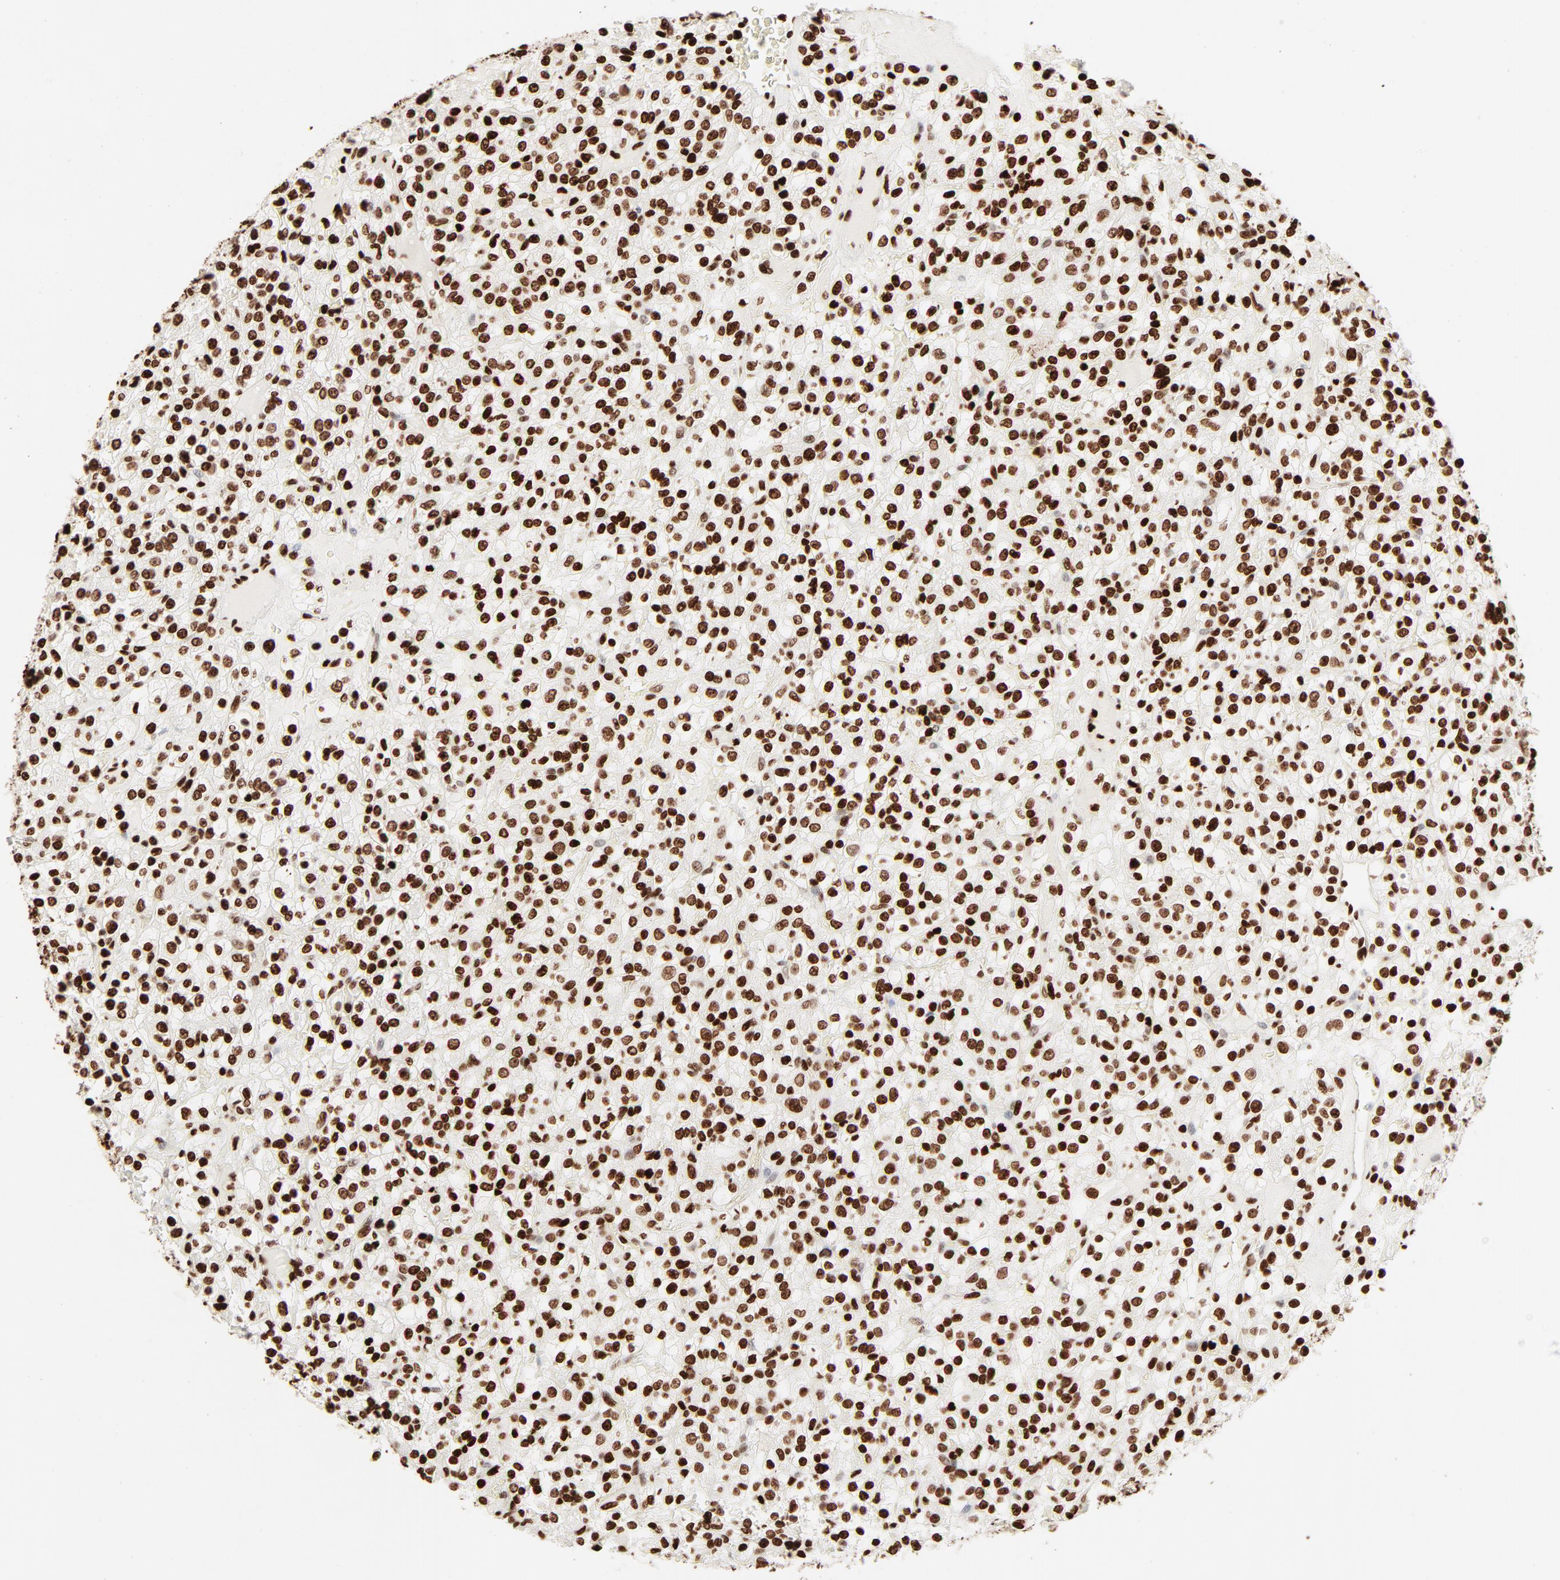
{"staining": {"intensity": "strong", "quantity": ">75%", "location": "nuclear"}, "tissue": "renal cancer", "cell_type": "Tumor cells", "image_type": "cancer", "snomed": [{"axis": "morphology", "description": "Normal tissue, NOS"}, {"axis": "morphology", "description": "Adenocarcinoma, NOS"}, {"axis": "topography", "description": "Kidney"}], "caption": "Immunohistochemical staining of human adenocarcinoma (renal) shows high levels of strong nuclear staining in approximately >75% of tumor cells.", "gene": "HMGB2", "patient": {"sex": "female", "age": 72}}